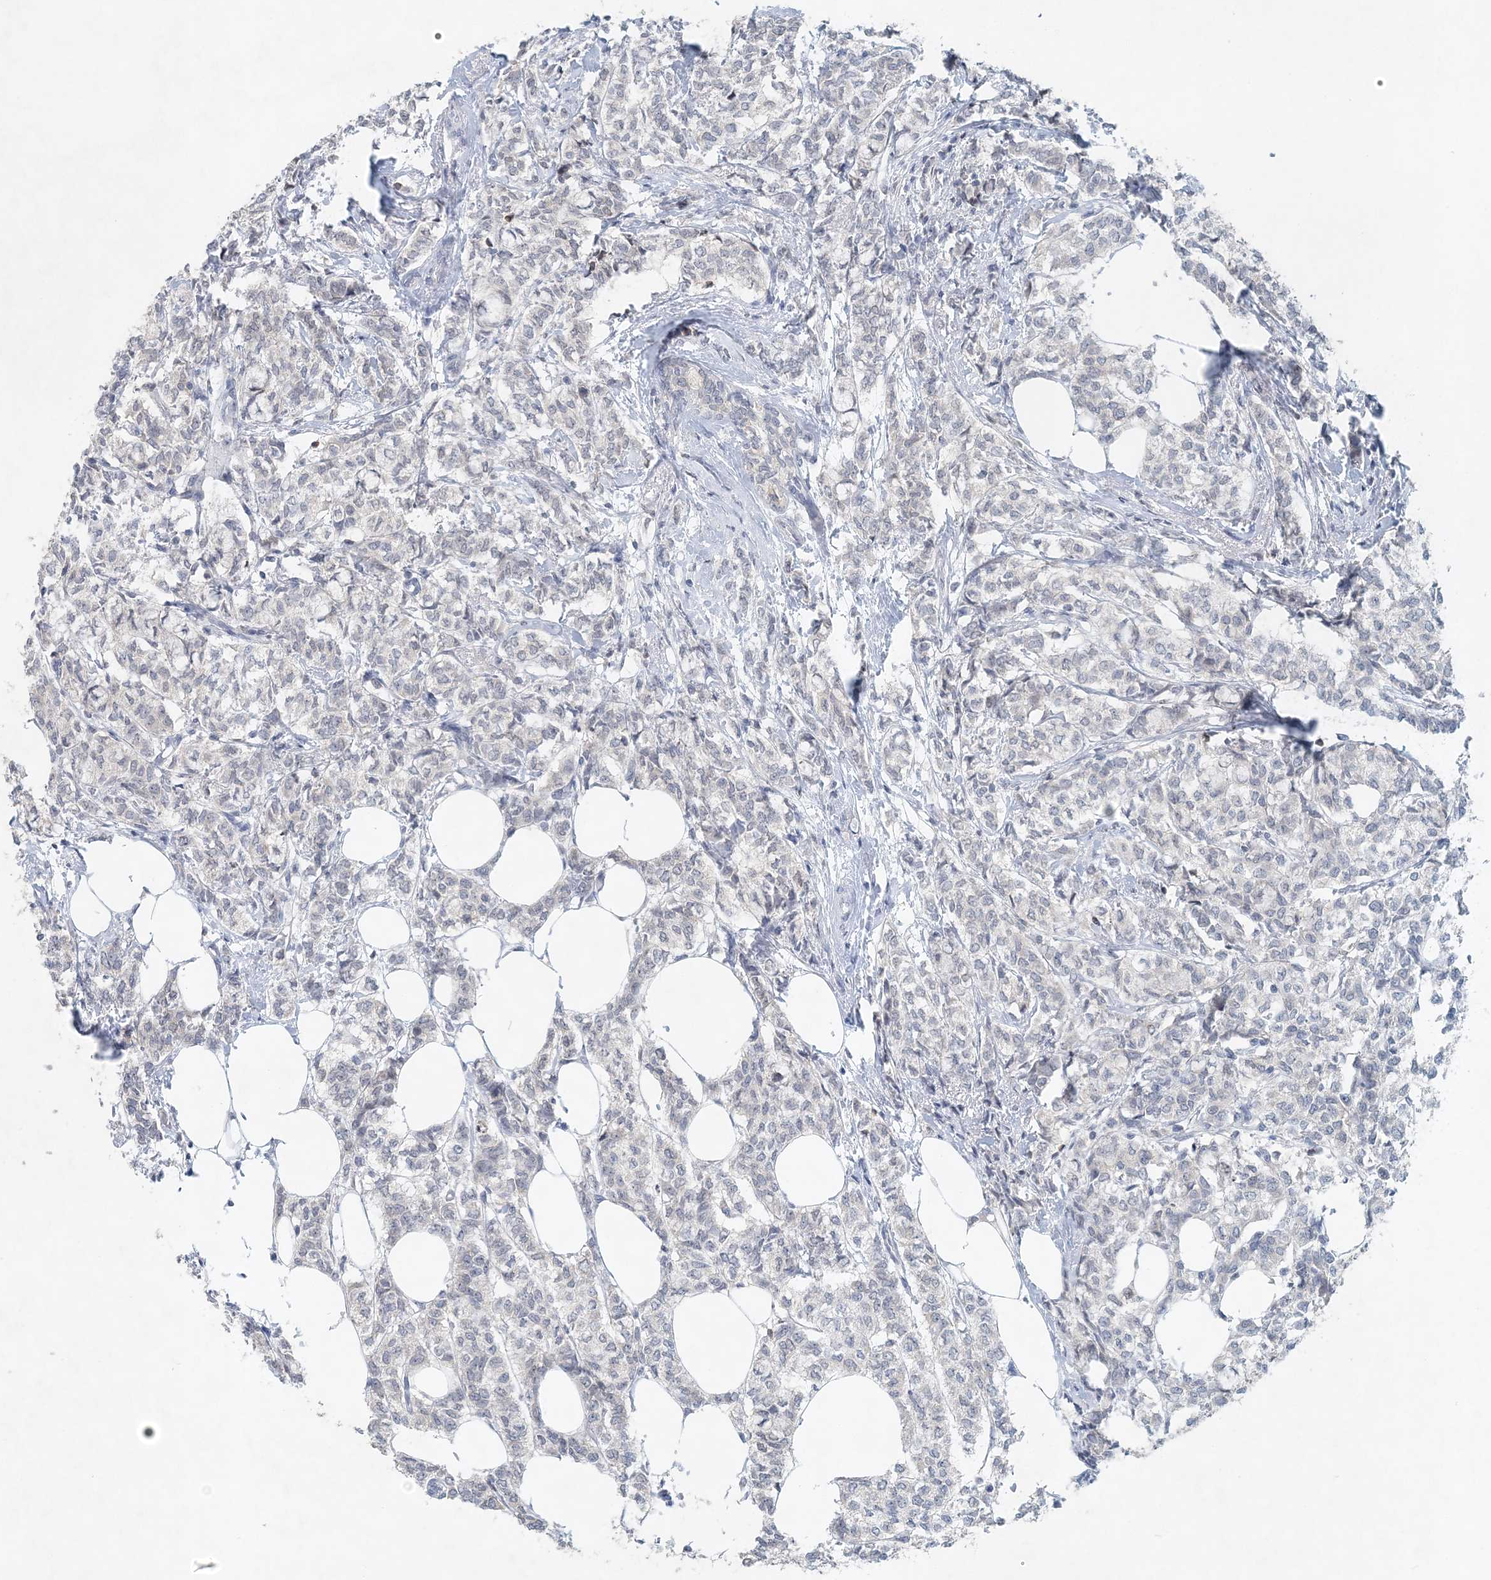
{"staining": {"intensity": "negative", "quantity": "none", "location": "none"}, "tissue": "breast cancer", "cell_type": "Tumor cells", "image_type": "cancer", "snomed": [{"axis": "morphology", "description": "Lobular carcinoma"}, {"axis": "topography", "description": "Breast"}], "caption": "Tumor cells are negative for protein expression in human breast cancer (lobular carcinoma).", "gene": "NUP54", "patient": {"sex": "female", "age": 60}}